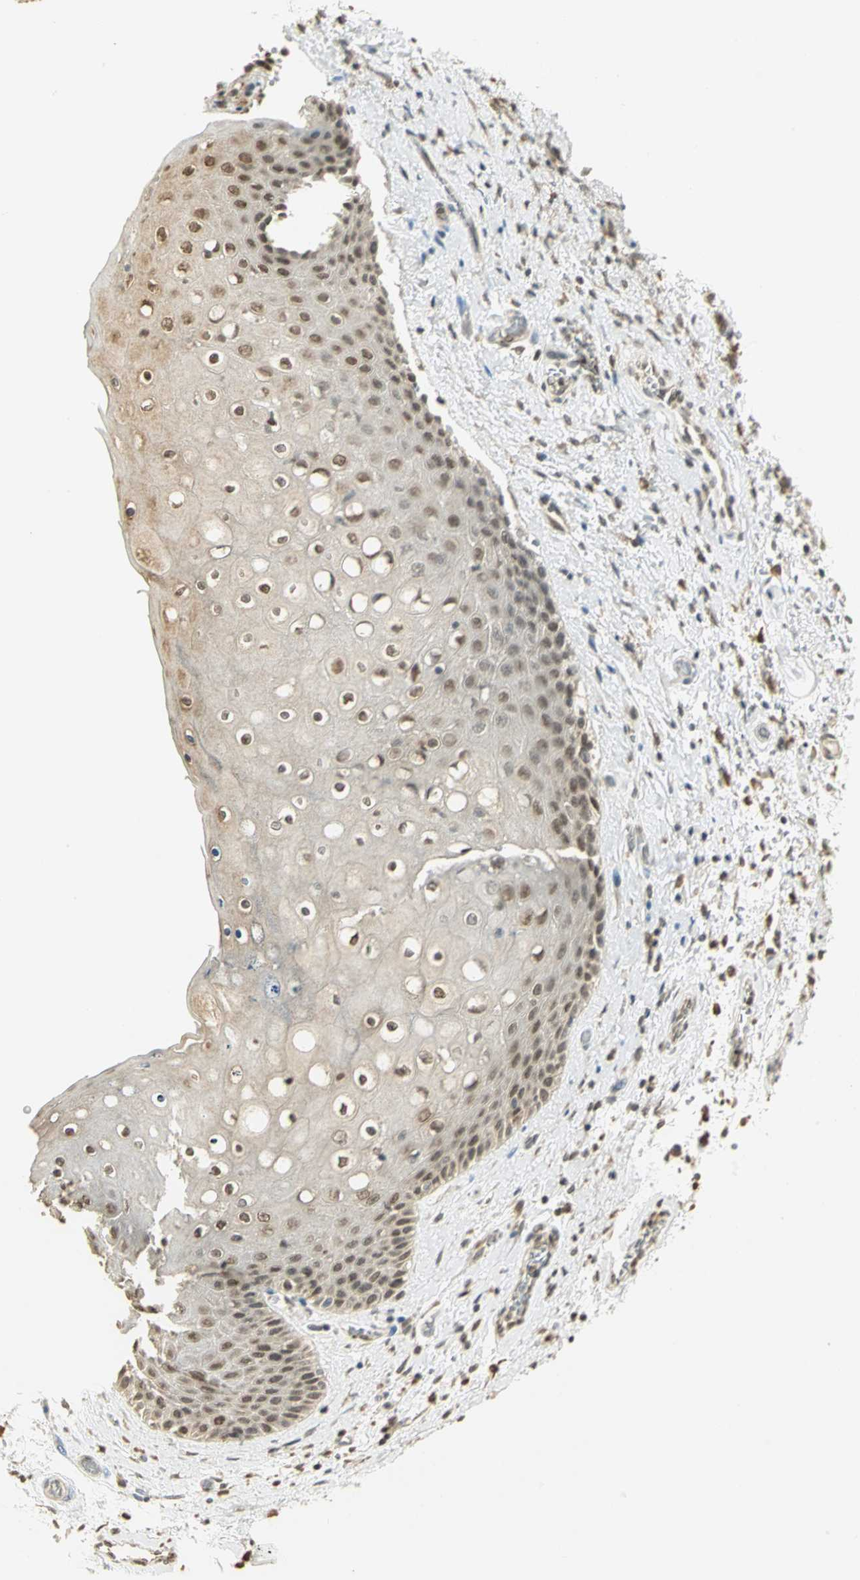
{"staining": {"intensity": "moderate", "quantity": "25%-75%", "location": "nuclear"}, "tissue": "skin", "cell_type": "Epidermal cells", "image_type": "normal", "snomed": [{"axis": "morphology", "description": "Normal tissue, NOS"}, {"axis": "topography", "description": "Anal"}], "caption": "The micrograph shows immunohistochemical staining of normal skin. There is moderate nuclear expression is present in approximately 25%-75% of epidermal cells. The protein of interest is shown in brown color, while the nuclei are stained blue.", "gene": "SMARCA5", "patient": {"sex": "female", "age": 46}}